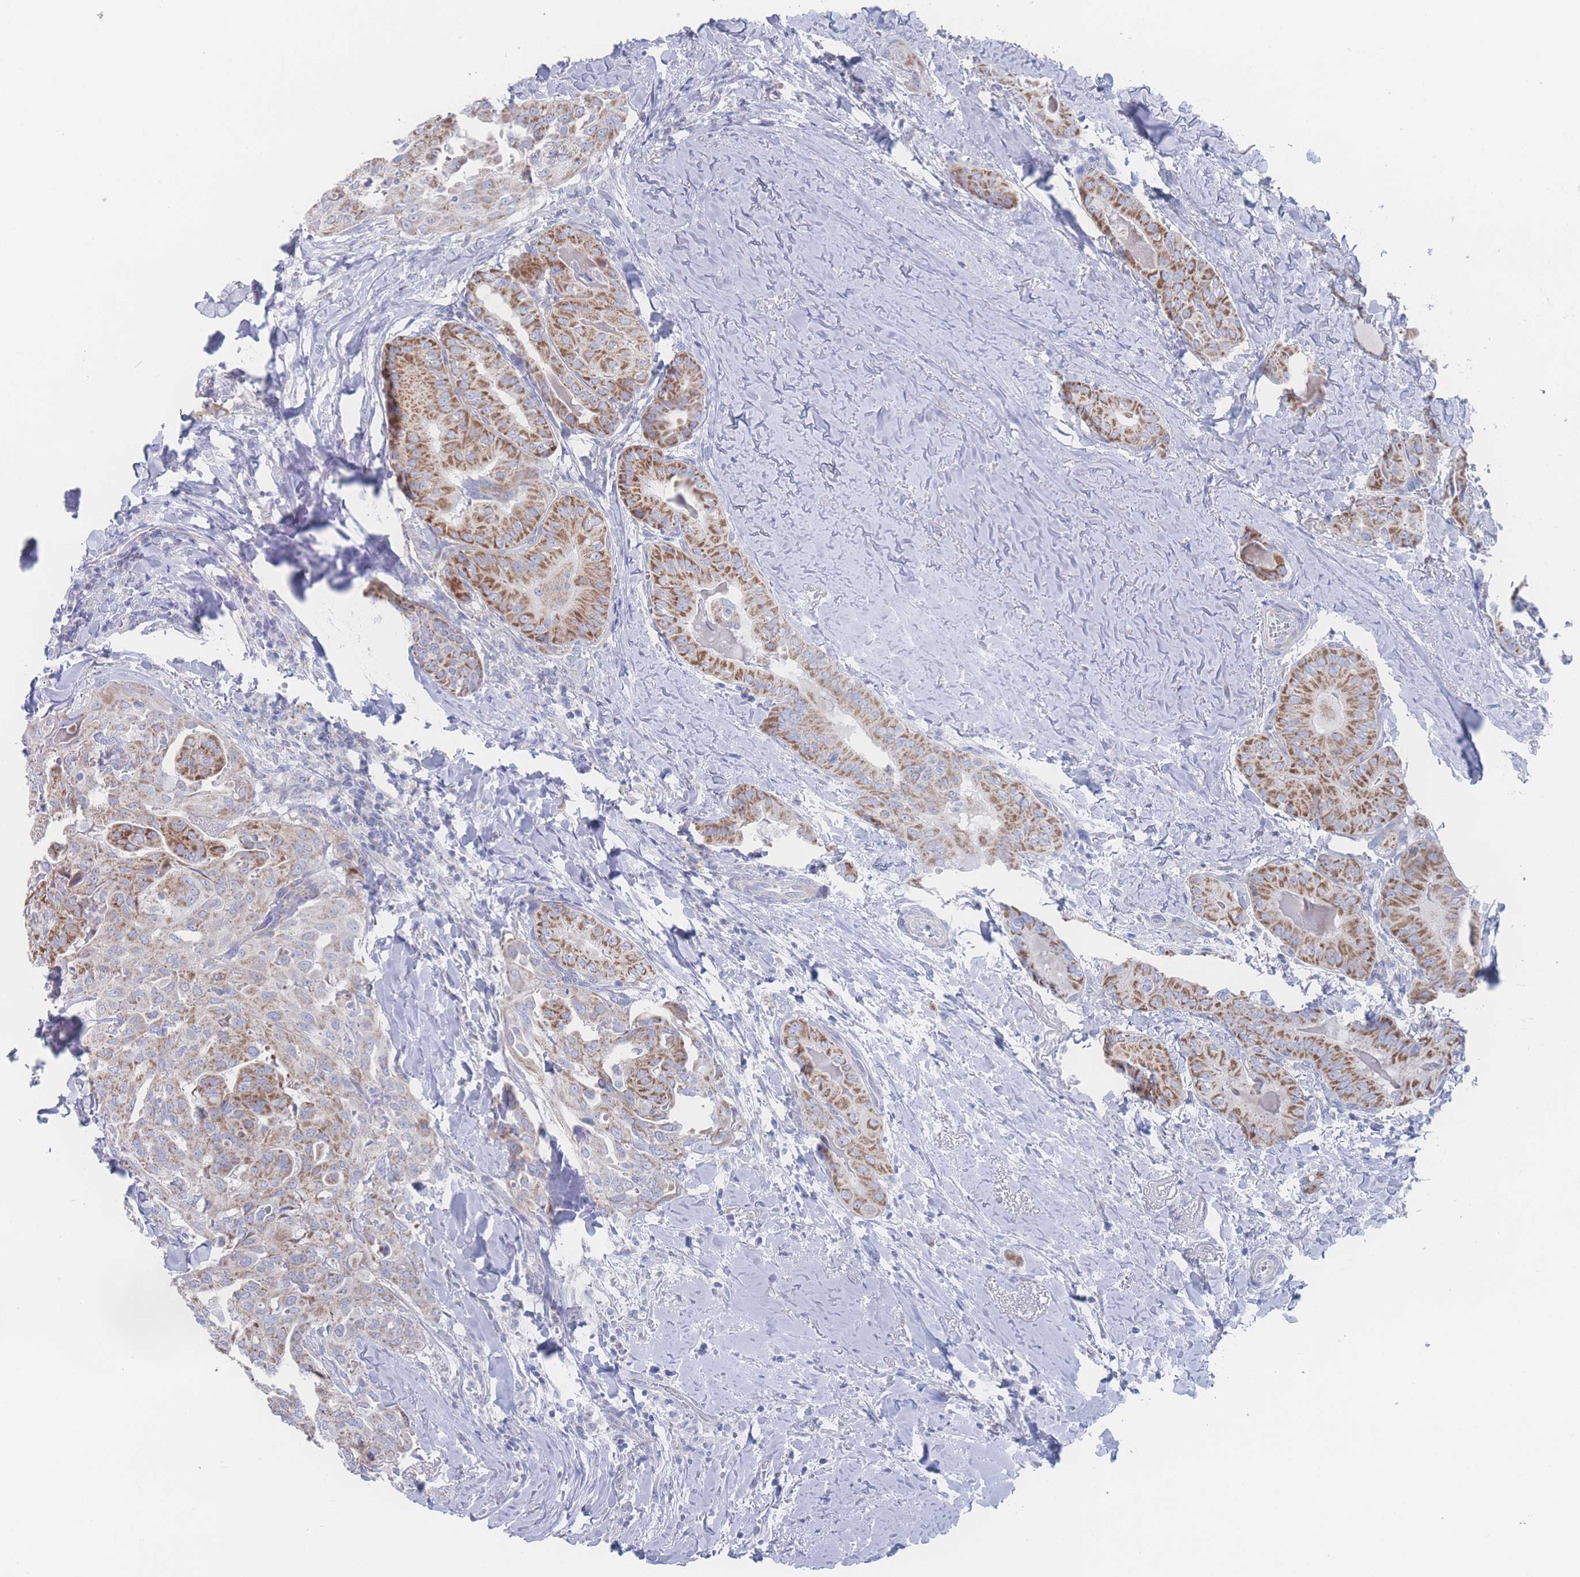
{"staining": {"intensity": "moderate", "quantity": ">75%", "location": "cytoplasmic/membranous"}, "tissue": "thyroid cancer", "cell_type": "Tumor cells", "image_type": "cancer", "snomed": [{"axis": "morphology", "description": "Papillary adenocarcinoma, NOS"}, {"axis": "topography", "description": "Thyroid gland"}], "caption": "Immunohistochemistry histopathology image of thyroid cancer (papillary adenocarcinoma) stained for a protein (brown), which reveals medium levels of moderate cytoplasmic/membranous positivity in about >75% of tumor cells.", "gene": "SNPH", "patient": {"sex": "female", "age": 68}}